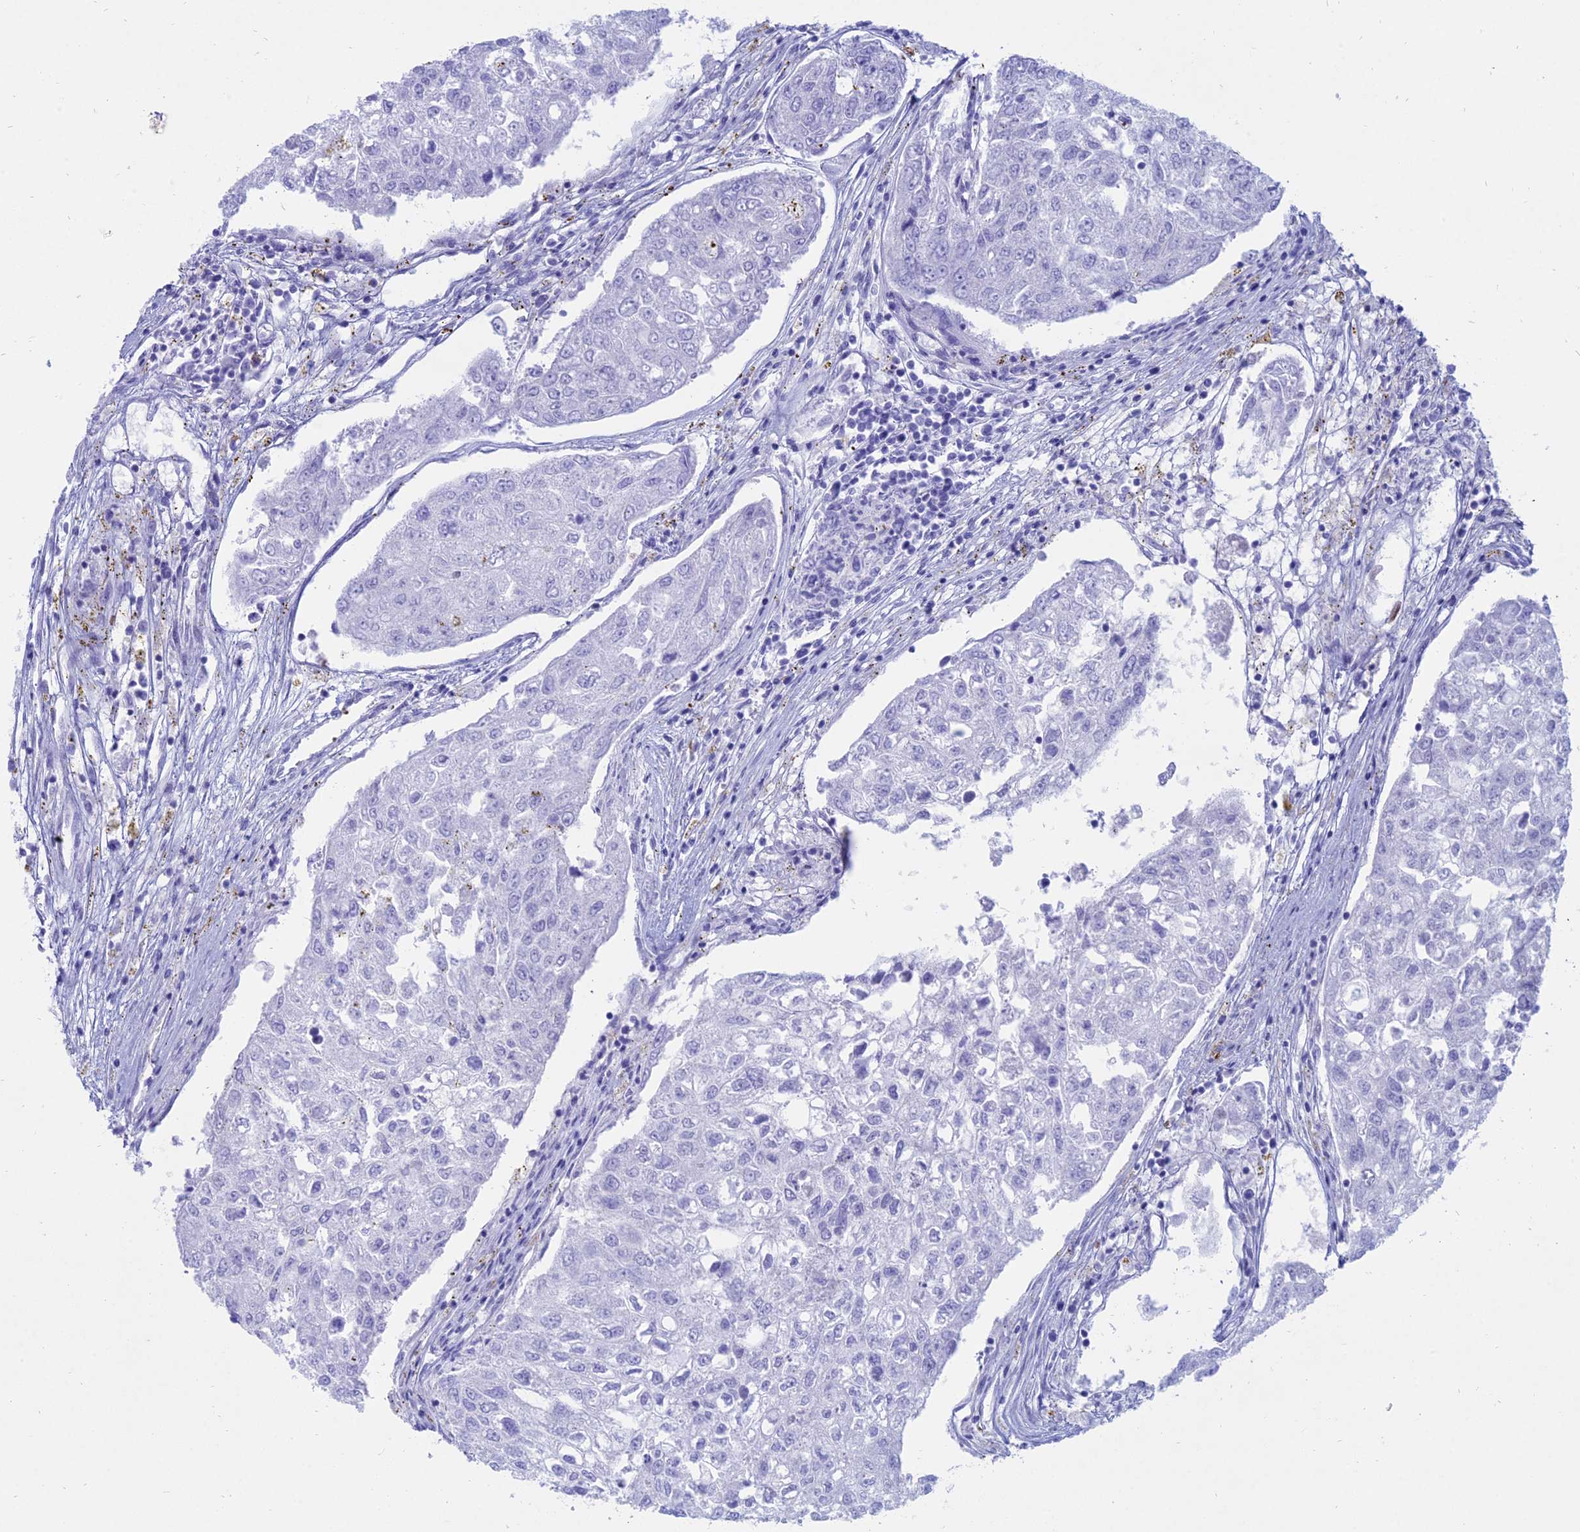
{"staining": {"intensity": "negative", "quantity": "none", "location": "none"}, "tissue": "urothelial cancer", "cell_type": "Tumor cells", "image_type": "cancer", "snomed": [{"axis": "morphology", "description": "Urothelial carcinoma, High grade"}, {"axis": "topography", "description": "Lymph node"}, {"axis": "topography", "description": "Urinary bladder"}], "caption": "A high-resolution image shows immunohistochemistry (IHC) staining of high-grade urothelial carcinoma, which reveals no significant staining in tumor cells.", "gene": "OR2AE1", "patient": {"sex": "male", "age": 51}}